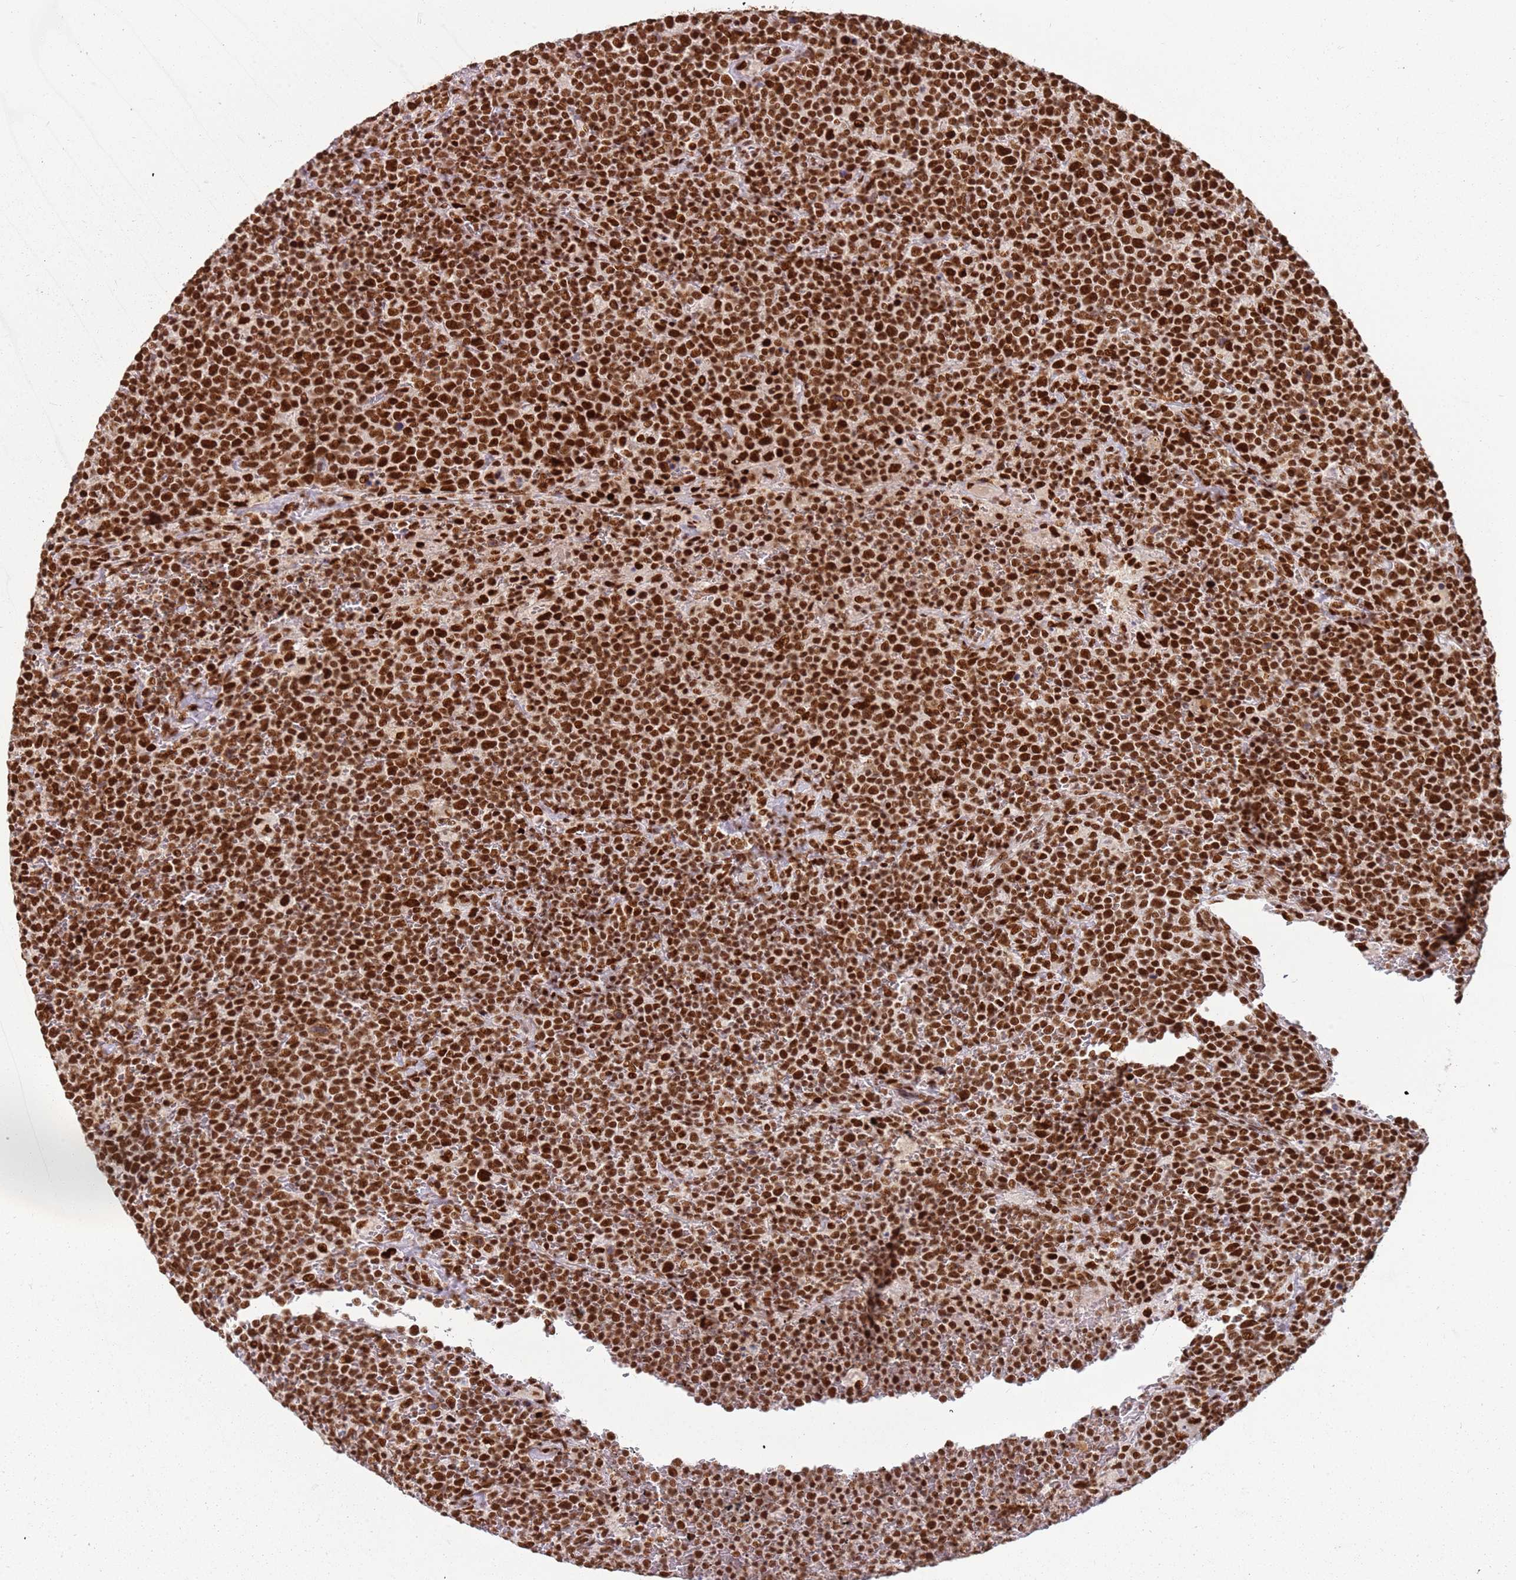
{"staining": {"intensity": "strong", "quantity": ">75%", "location": "nuclear"}, "tissue": "lymphoma", "cell_type": "Tumor cells", "image_type": "cancer", "snomed": [{"axis": "morphology", "description": "Malignant lymphoma, non-Hodgkin's type, High grade"}, {"axis": "topography", "description": "Lymph node"}], "caption": "Protein staining by immunohistochemistry demonstrates strong nuclear positivity in approximately >75% of tumor cells in lymphoma.", "gene": "TENT4A", "patient": {"sex": "male", "age": 61}}